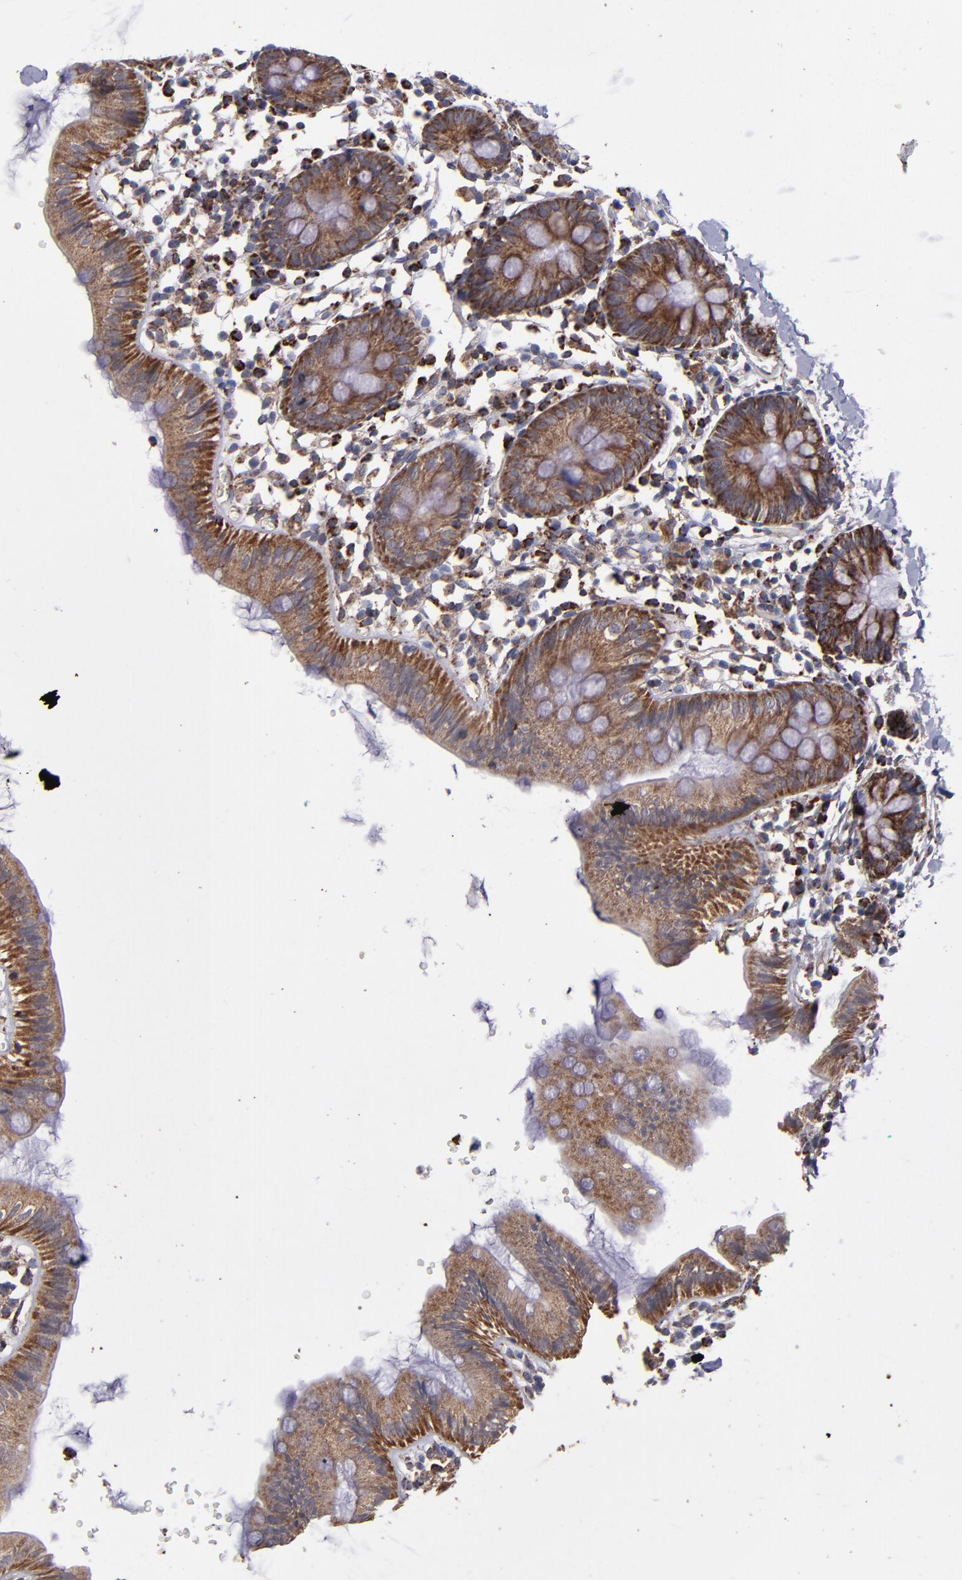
{"staining": {"intensity": "negative", "quantity": "none", "location": "none"}, "tissue": "colon", "cell_type": "Endothelial cells", "image_type": "normal", "snomed": [{"axis": "morphology", "description": "Normal tissue, NOS"}, {"axis": "topography", "description": "Colon"}], "caption": "Immunohistochemical staining of unremarkable human colon displays no significant expression in endothelial cells.", "gene": "TIMM9", "patient": {"sex": "male", "age": 14}}